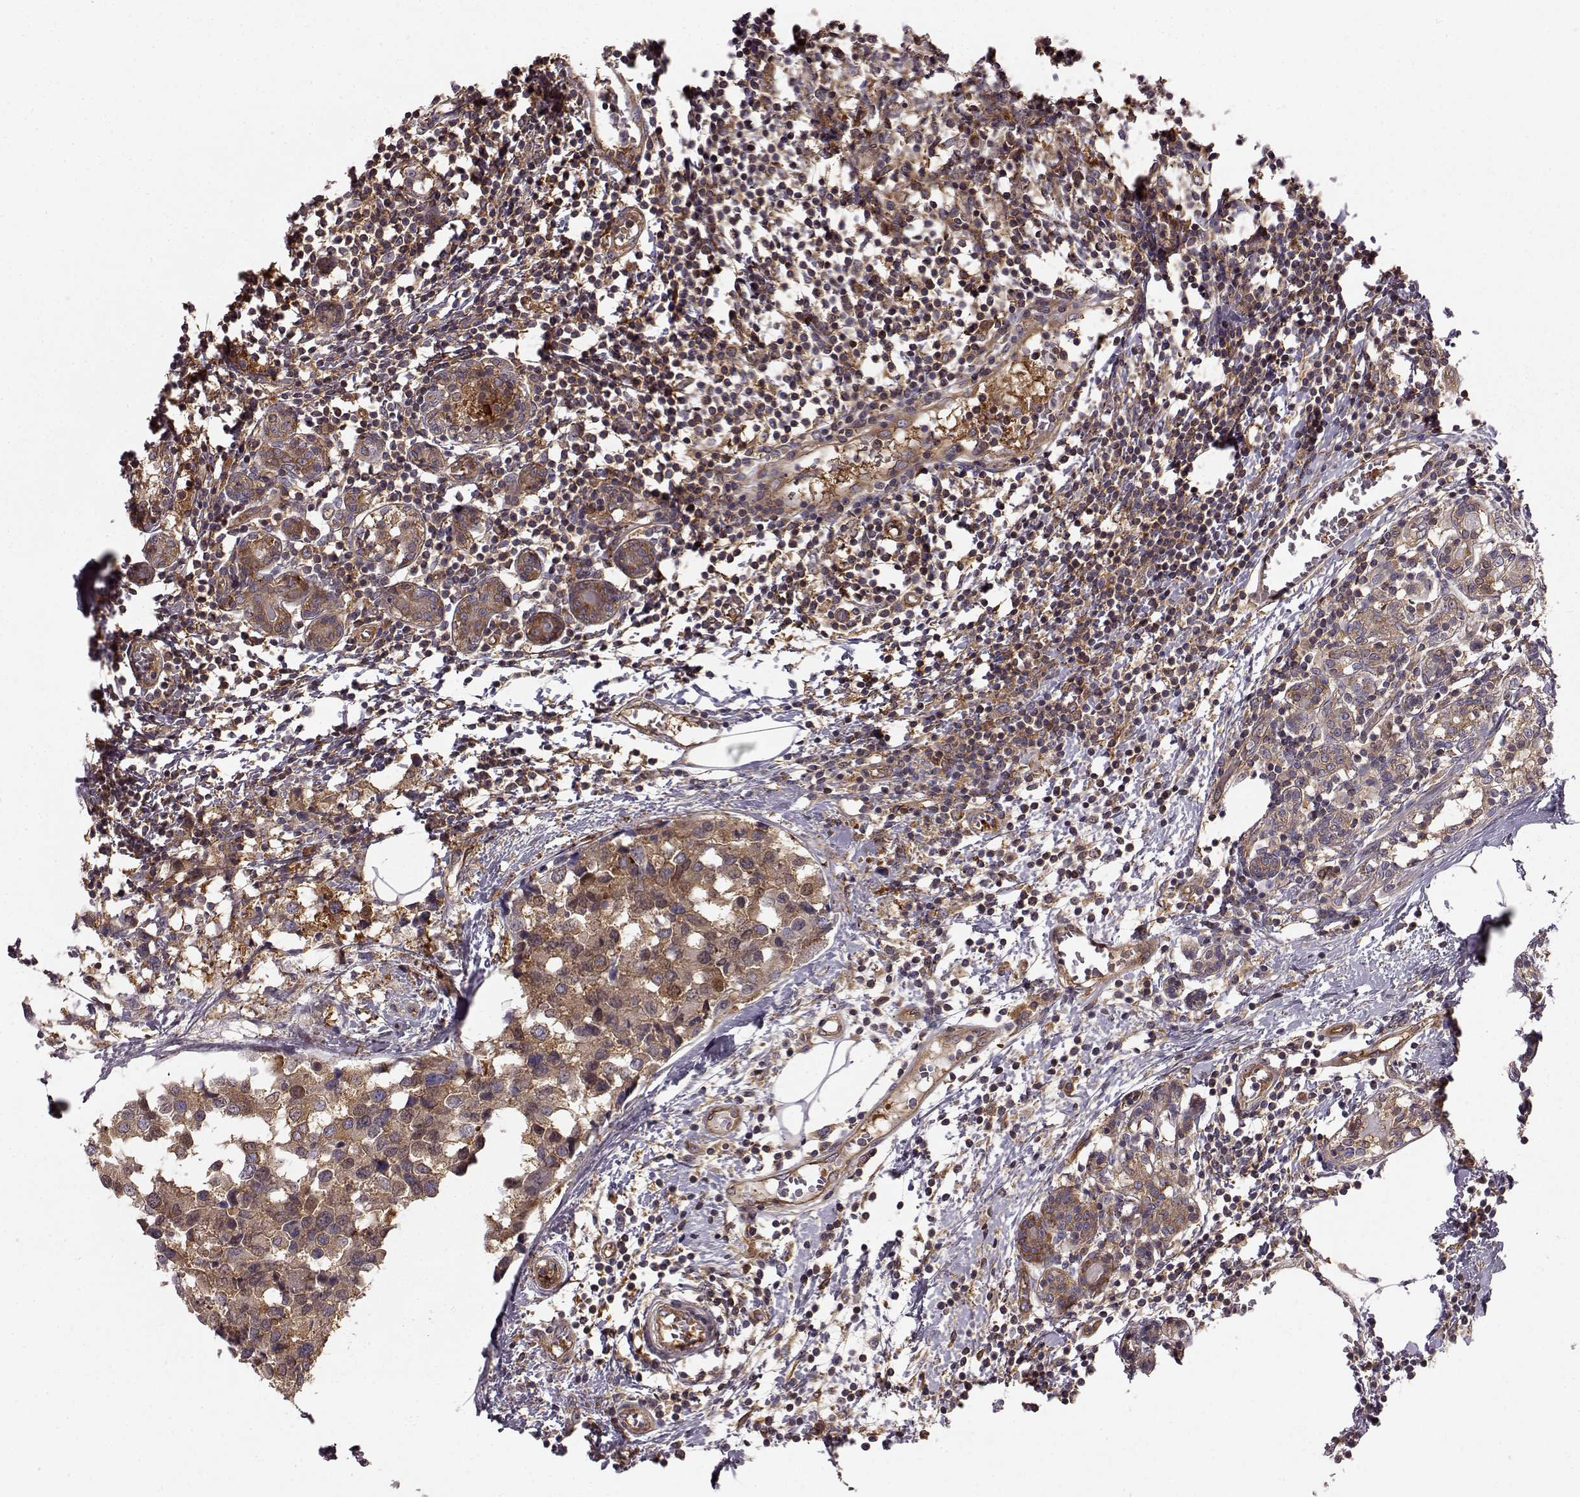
{"staining": {"intensity": "moderate", "quantity": ">75%", "location": "cytoplasmic/membranous"}, "tissue": "breast cancer", "cell_type": "Tumor cells", "image_type": "cancer", "snomed": [{"axis": "morphology", "description": "Lobular carcinoma"}, {"axis": "topography", "description": "Breast"}], "caption": "Breast cancer tissue demonstrates moderate cytoplasmic/membranous expression in approximately >75% of tumor cells, visualized by immunohistochemistry. (brown staining indicates protein expression, while blue staining denotes nuclei).", "gene": "RABGAP1", "patient": {"sex": "female", "age": 59}}